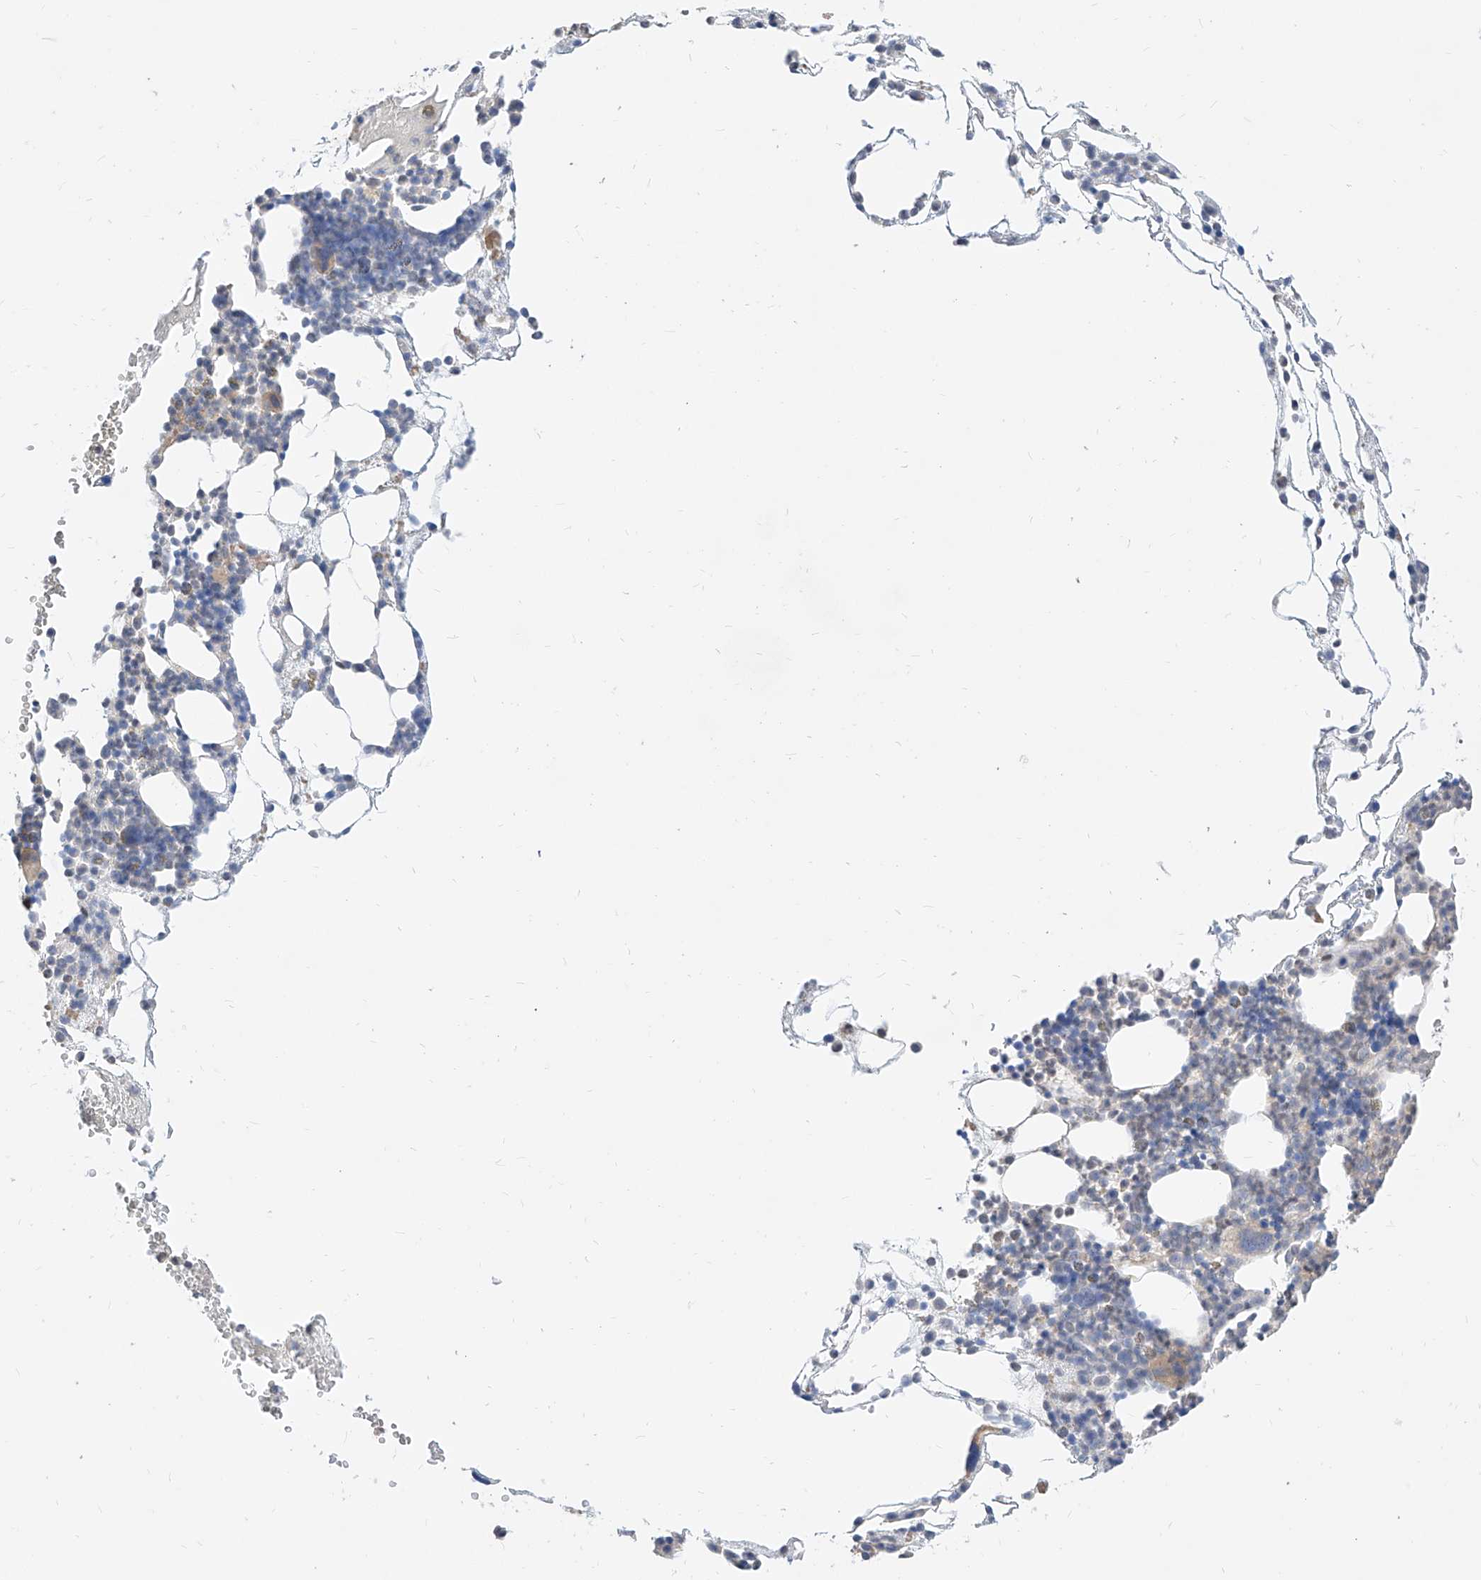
{"staining": {"intensity": "negative", "quantity": "none", "location": "none"}, "tissue": "bone marrow", "cell_type": "Hematopoietic cells", "image_type": "normal", "snomed": [{"axis": "morphology", "description": "Normal tissue, NOS"}, {"axis": "morphology", "description": "Inflammation, NOS"}, {"axis": "topography", "description": "Bone marrow"}], "caption": "Image shows no protein expression in hematopoietic cells of benign bone marrow.", "gene": "TSNAX", "patient": {"sex": "female", "age": 78}}